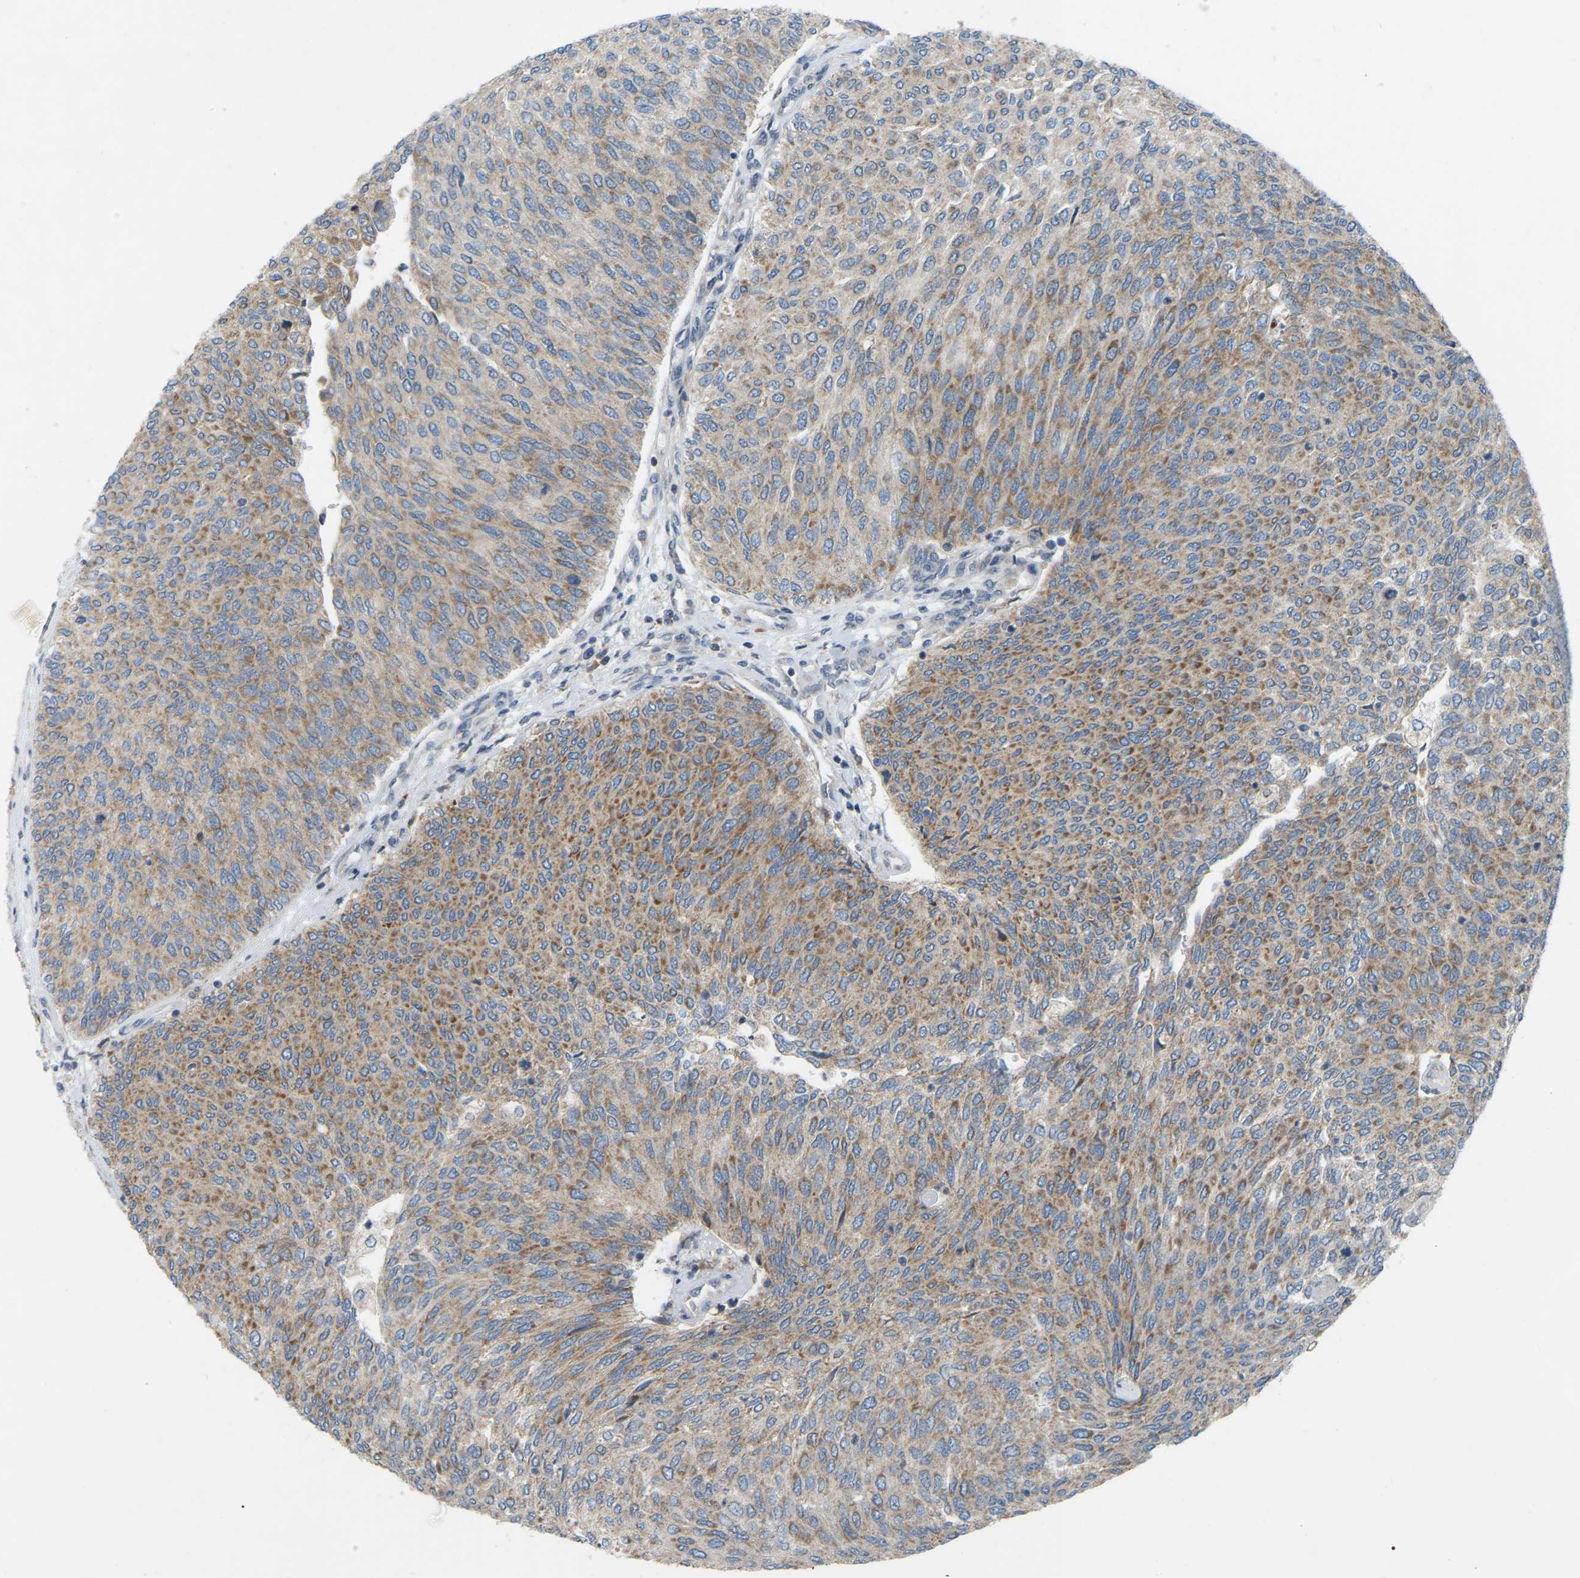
{"staining": {"intensity": "moderate", "quantity": ">75%", "location": "cytoplasmic/membranous"}, "tissue": "urothelial cancer", "cell_type": "Tumor cells", "image_type": "cancer", "snomed": [{"axis": "morphology", "description": "Urothelial carcinoma, Low grade"}, {"axis": "topography", "description": "Urinary bladder"}], "caption": "A brown stain highlights moderate cytoplasmic/membranous expression of a protein in urothelial cancer tumor cells.", "gene": "PARL", "patient": {"sex": "female", "age": 79}}